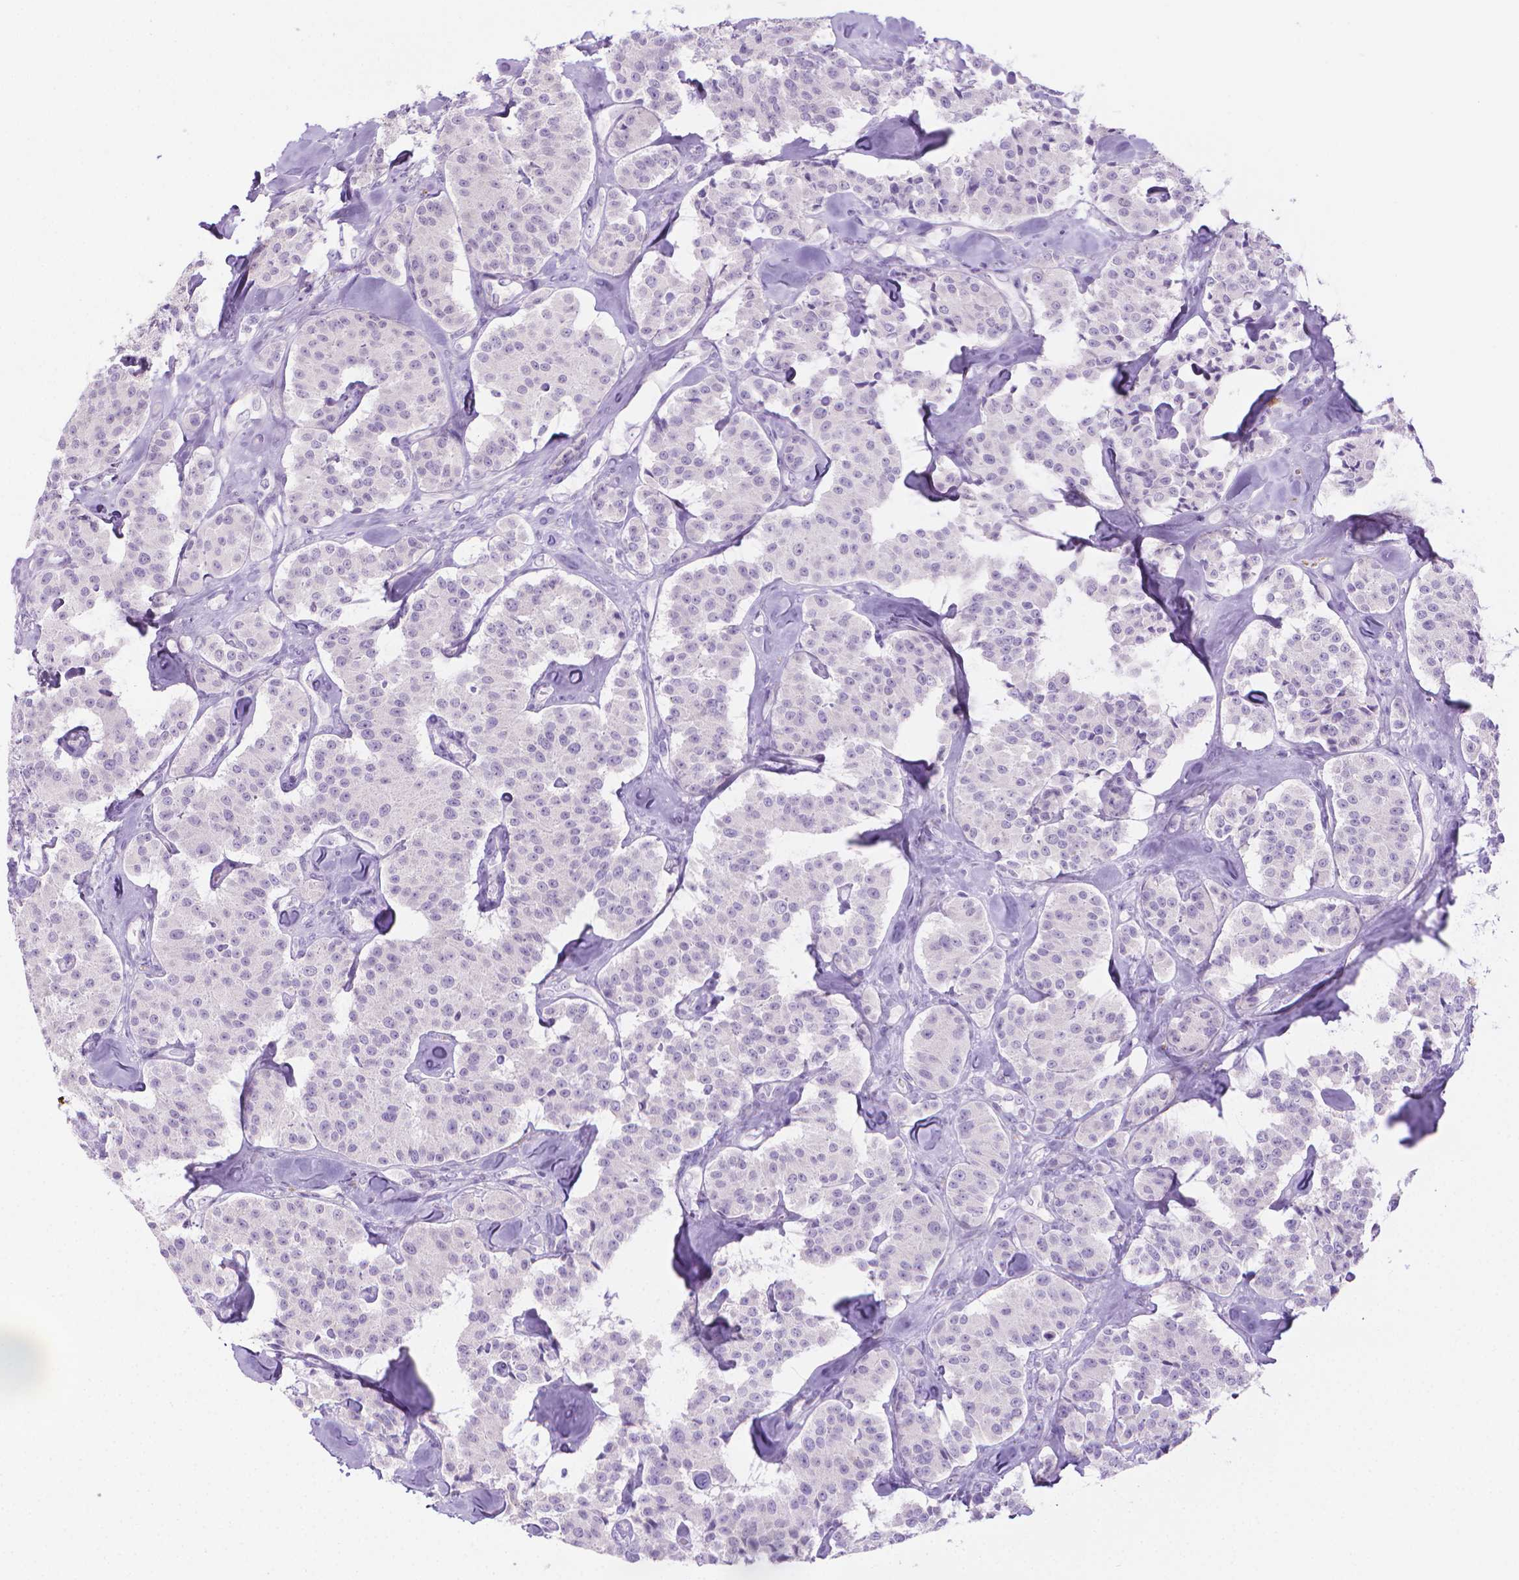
{"staining": {"intensity": "negative", "quantity": "none", "location": "none"}, "tissue": "carcinoid", "cell_type": "Tumor cells", "image_type": "cancer", "snomed": [{"axis": "morphology", "description": "Carcinoid, malignant, NOS"}, {"axis": "topography", "description": "Pancreas"}], "caption": "DAB immunohistochemical staining of carcinoid displays no significant expression in tumor cells.", "gene": "SPAG6", "patient": {"sex": "male", "age": 41}}